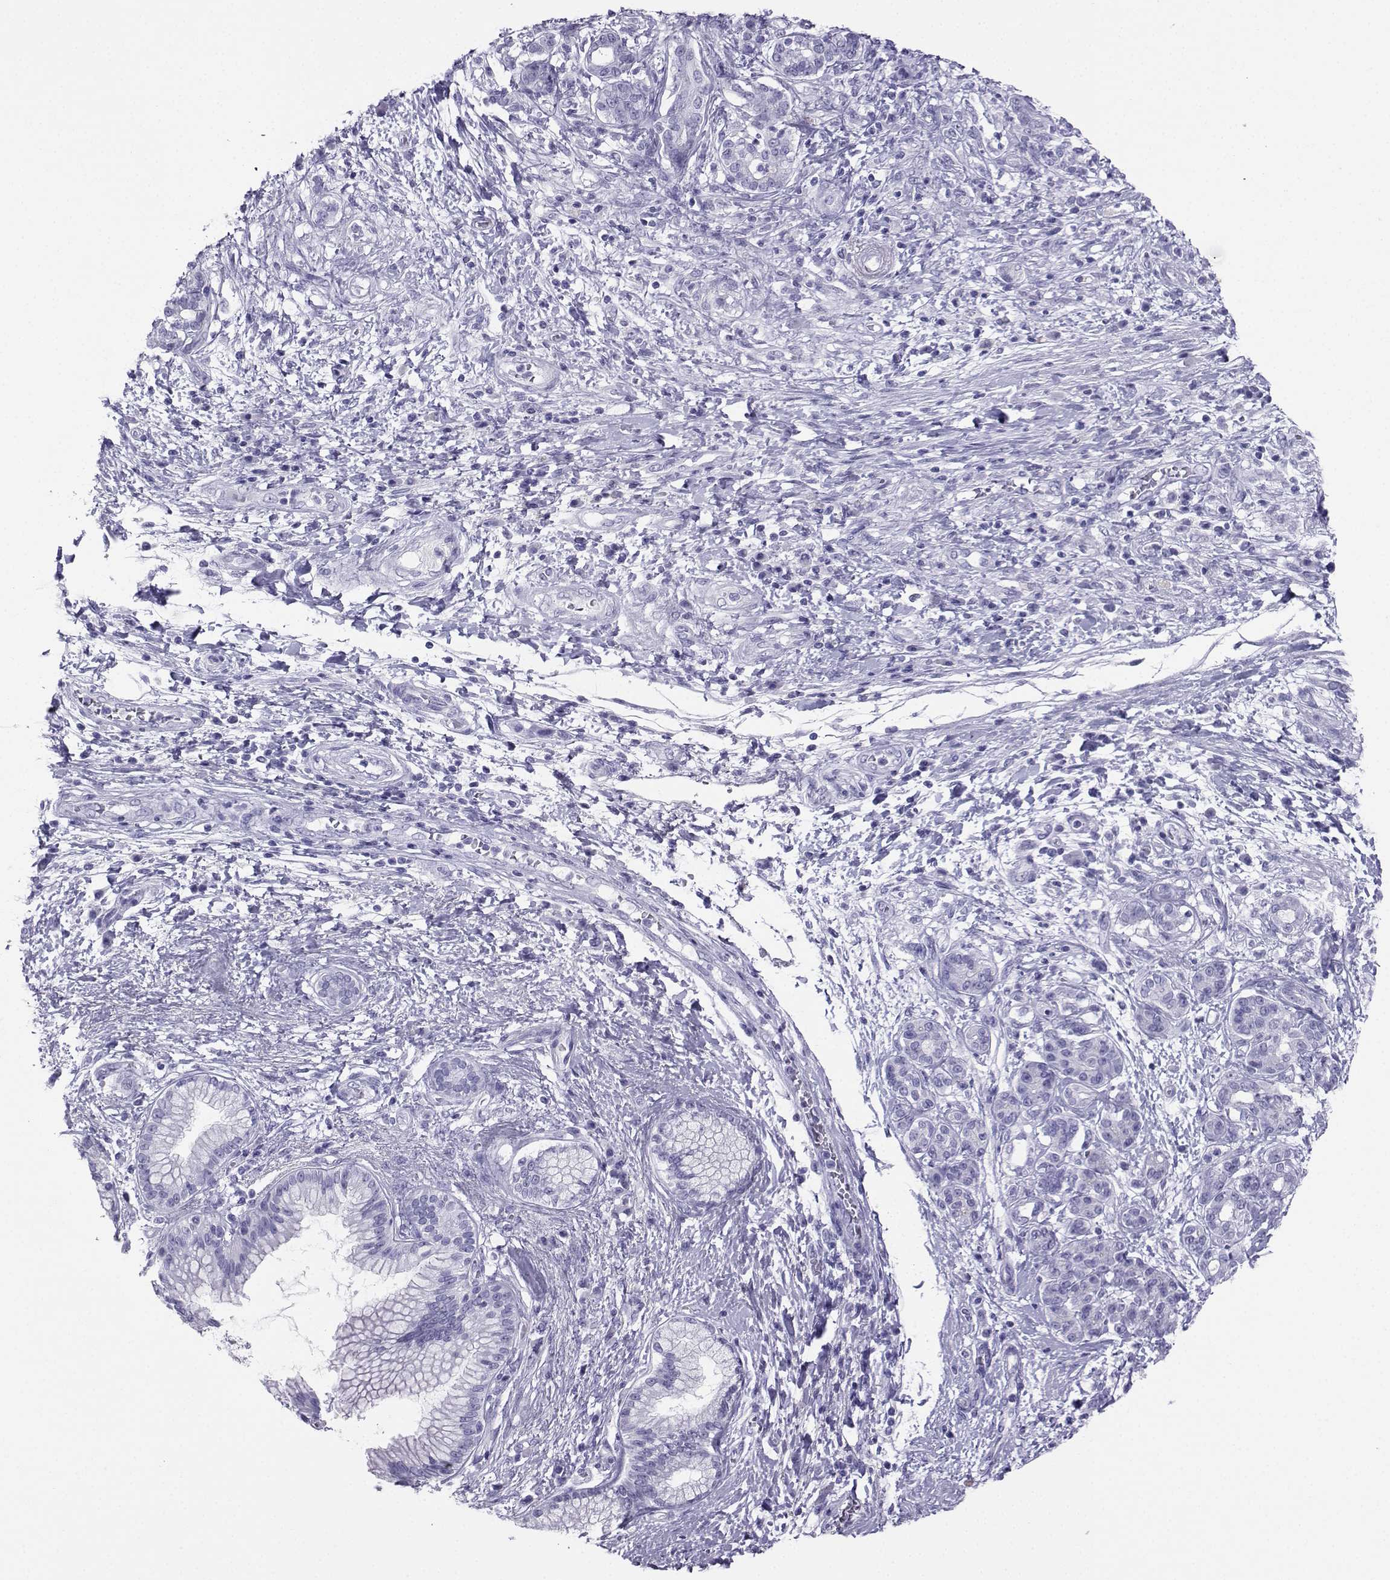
{"staining": {"intensity": "negative", "quantity": "none", "location": "none"}, "tissue": "pancreatic cancer", "cell_type": "Tumor cells", "image_type": "cancer", "snomed": [{"axis": "morphology", "description": "Adenocarcinoma, NOS"}, {"axis": "topography", "description": "Pancreas"}], "caption": "The immunohistochemistry image has no significant staining in tumor cells of pancreatic cancer (adenocarcinoma) tissue. (DAB (3,3'-diaminobenzidine) IHC with hematoxylin counter stain).", "gene": "LORICRIN", "patient": {"sex": "female", "age": 73}}